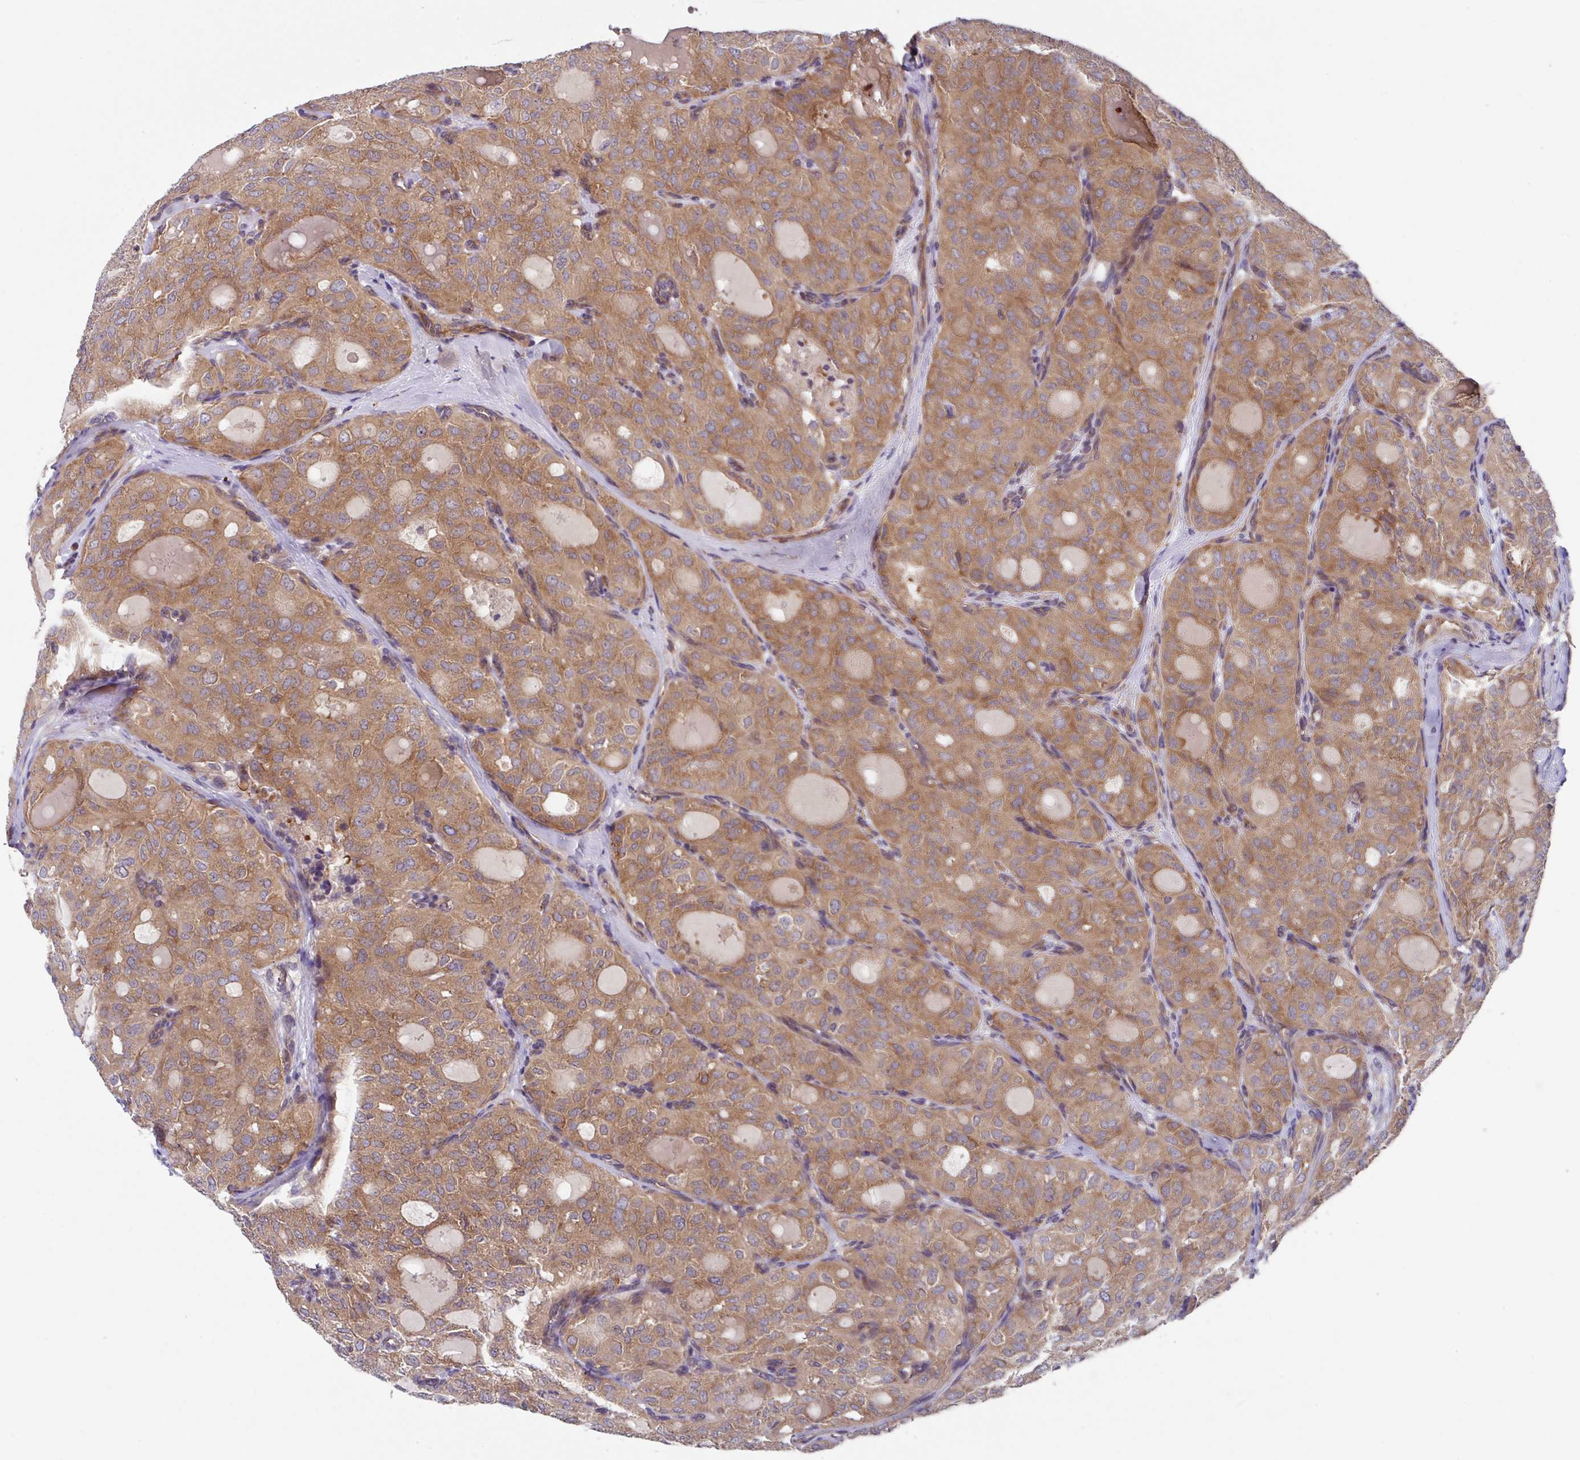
{"staining": {"intensity": "moderate", "quantity": ">75%", "location": "cytoplasmic/membranous"}, "tissue": "thyroid cancer", "cell_type": "Tumor cells", "image_type": "cancer", "snomed": [{"axis": "morphology", "description": "Follicular adenoma carcinoma, NOS"}, {"axis": "topography", "description": "Thyroid gland"}], "caption": "Brown immunohistochemical staining in thyroid follicular adenoma carcinoma exhibits moderate cytoplasmic/membranous expression in approximately >75% of tumor cells. (DAB (3,3'-diaminobenzidine) IHC, brown staining for protein, blue staining for nuclei).", "gene": "EIF4B", "patient": {"sex": "male", "age": 75}}